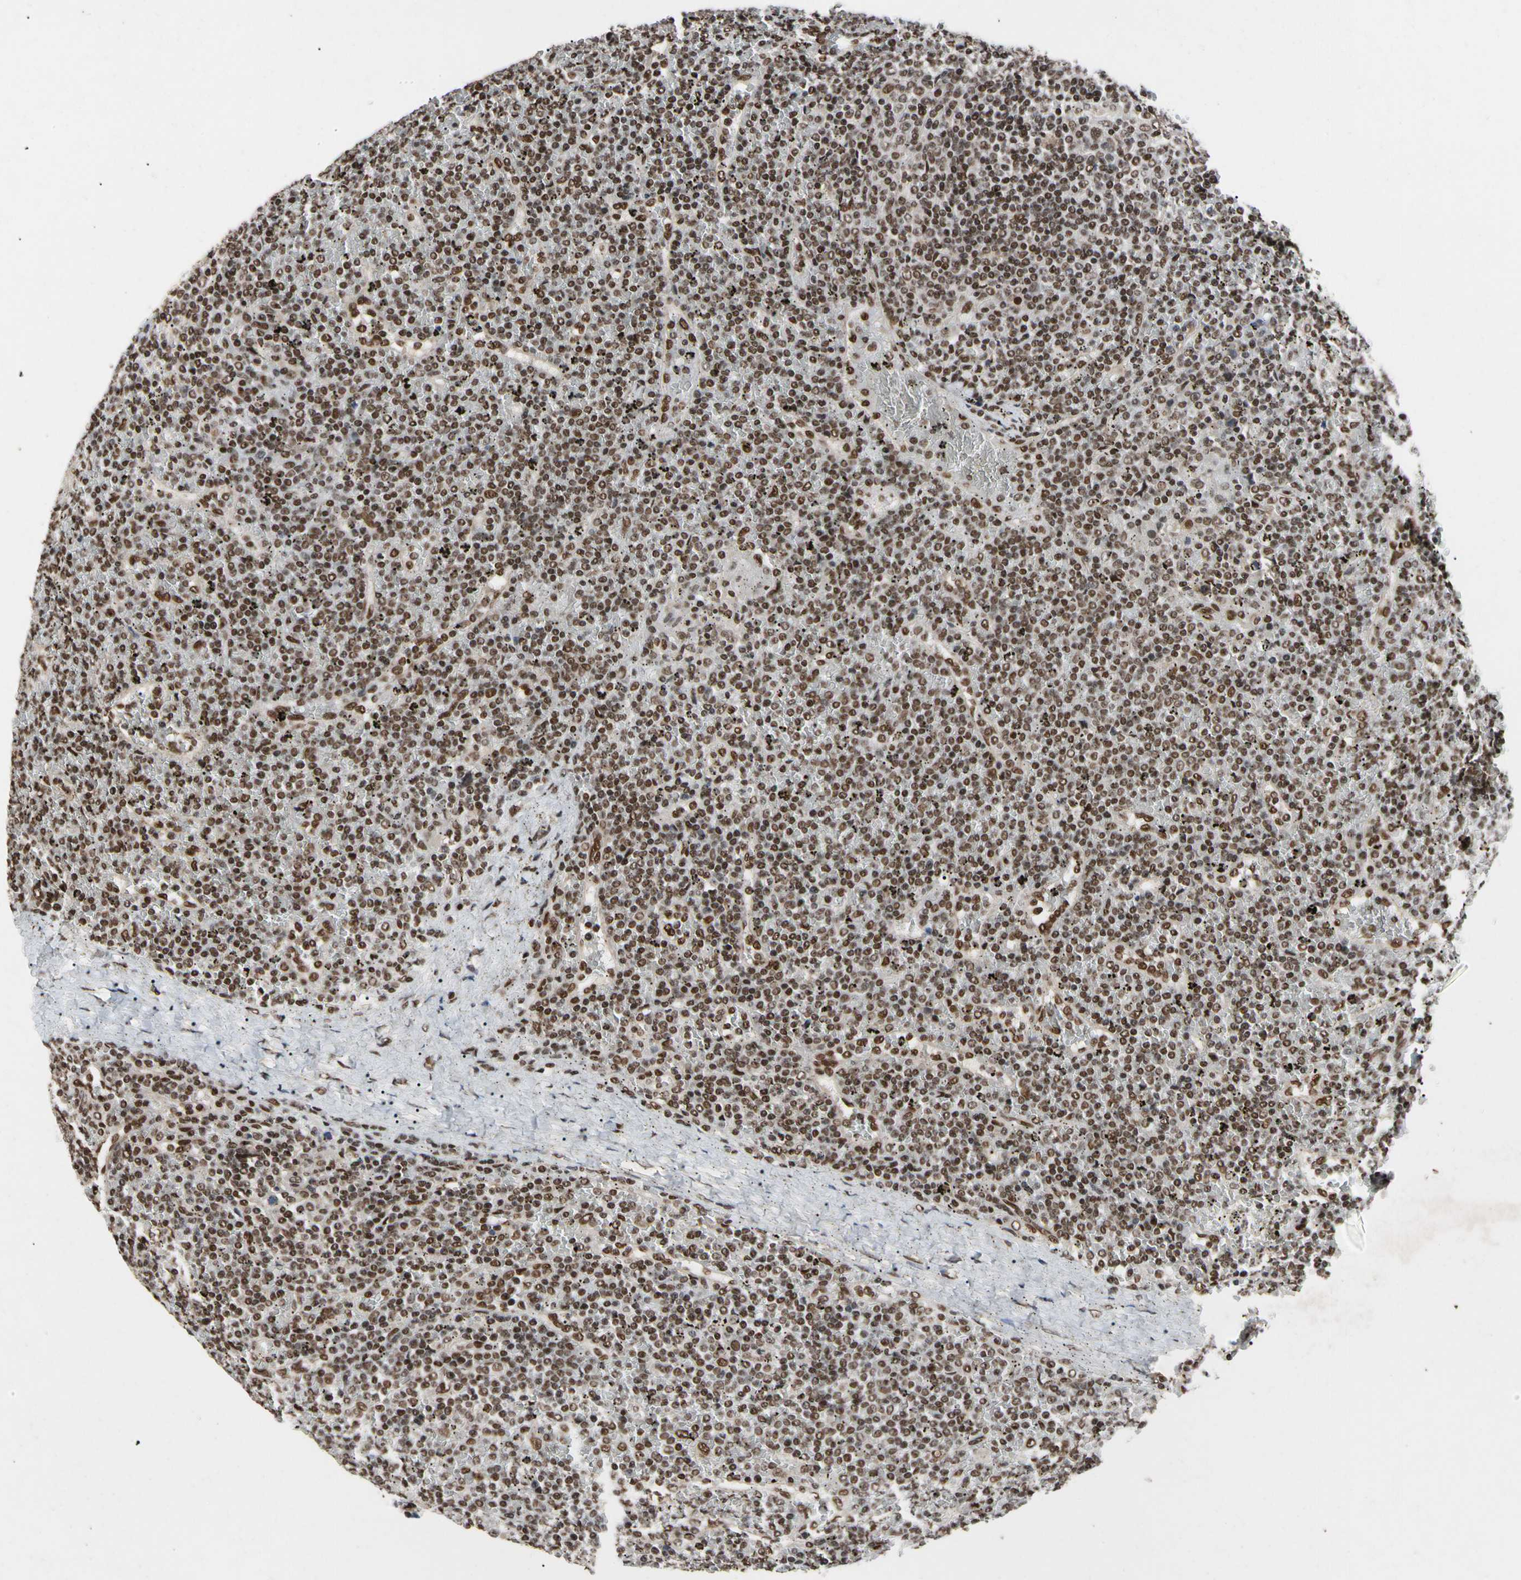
{"staining": {"intensity": "strong", "quantity": ">75%", "location": "nuclear"}, "tissue": "lymphoma", "cell_type": "Tumor cells", "image_type": "cancer", "snomed": [{"axis": "morphology", "description": "Malignant lymphoma, non-Hodgkin's type, Low grade"}, {"axis": "topography", "description": "Spleen"}], "caption": "An immunohistochemistry image of neoplastic tissue is shown. Protein staining in brown labels strong nuclear positivity in lymphoma within tumor cells.", "gene": "FAM98B", "patient": {"sex": "female", "age": 19}}